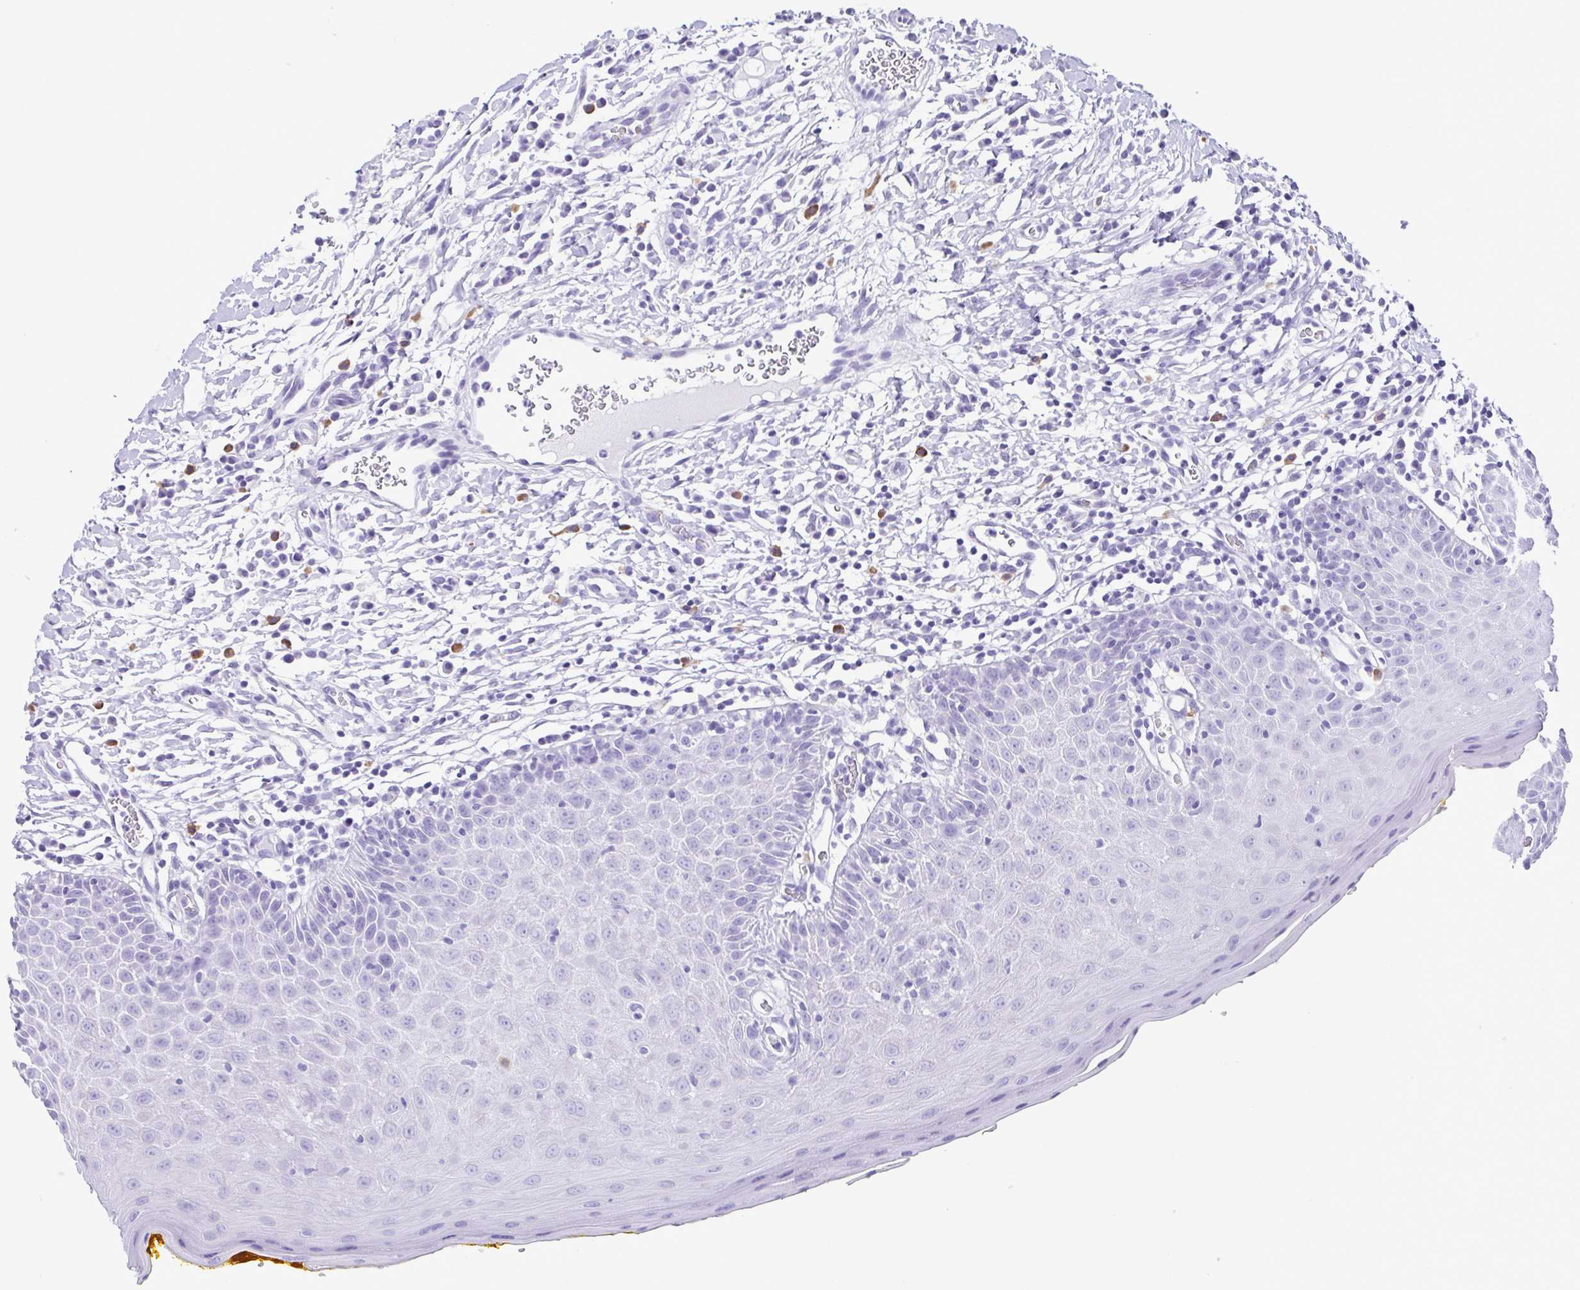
{"staining": {"intensity": "negative", "quantity": "none", "location": "none"}, "tissue": "oral mucosa", "cell_type": "Squamous epithelial cells", "image_type": "normal", "snomed": [{"axis": "morphology", "description": "Normal tissue, NOS"}, {"axis": "topography", "description": "Oral tissue"}, {"axis": "topography", "description": "Tounge, NOS"}], "caption": "This is an IHC photomicrograph of benign human oral mucosa. There is no staining in squamous epithelial cells.", "gene": "SPATA16", "patient": {"sex": "female", "age": 58}}